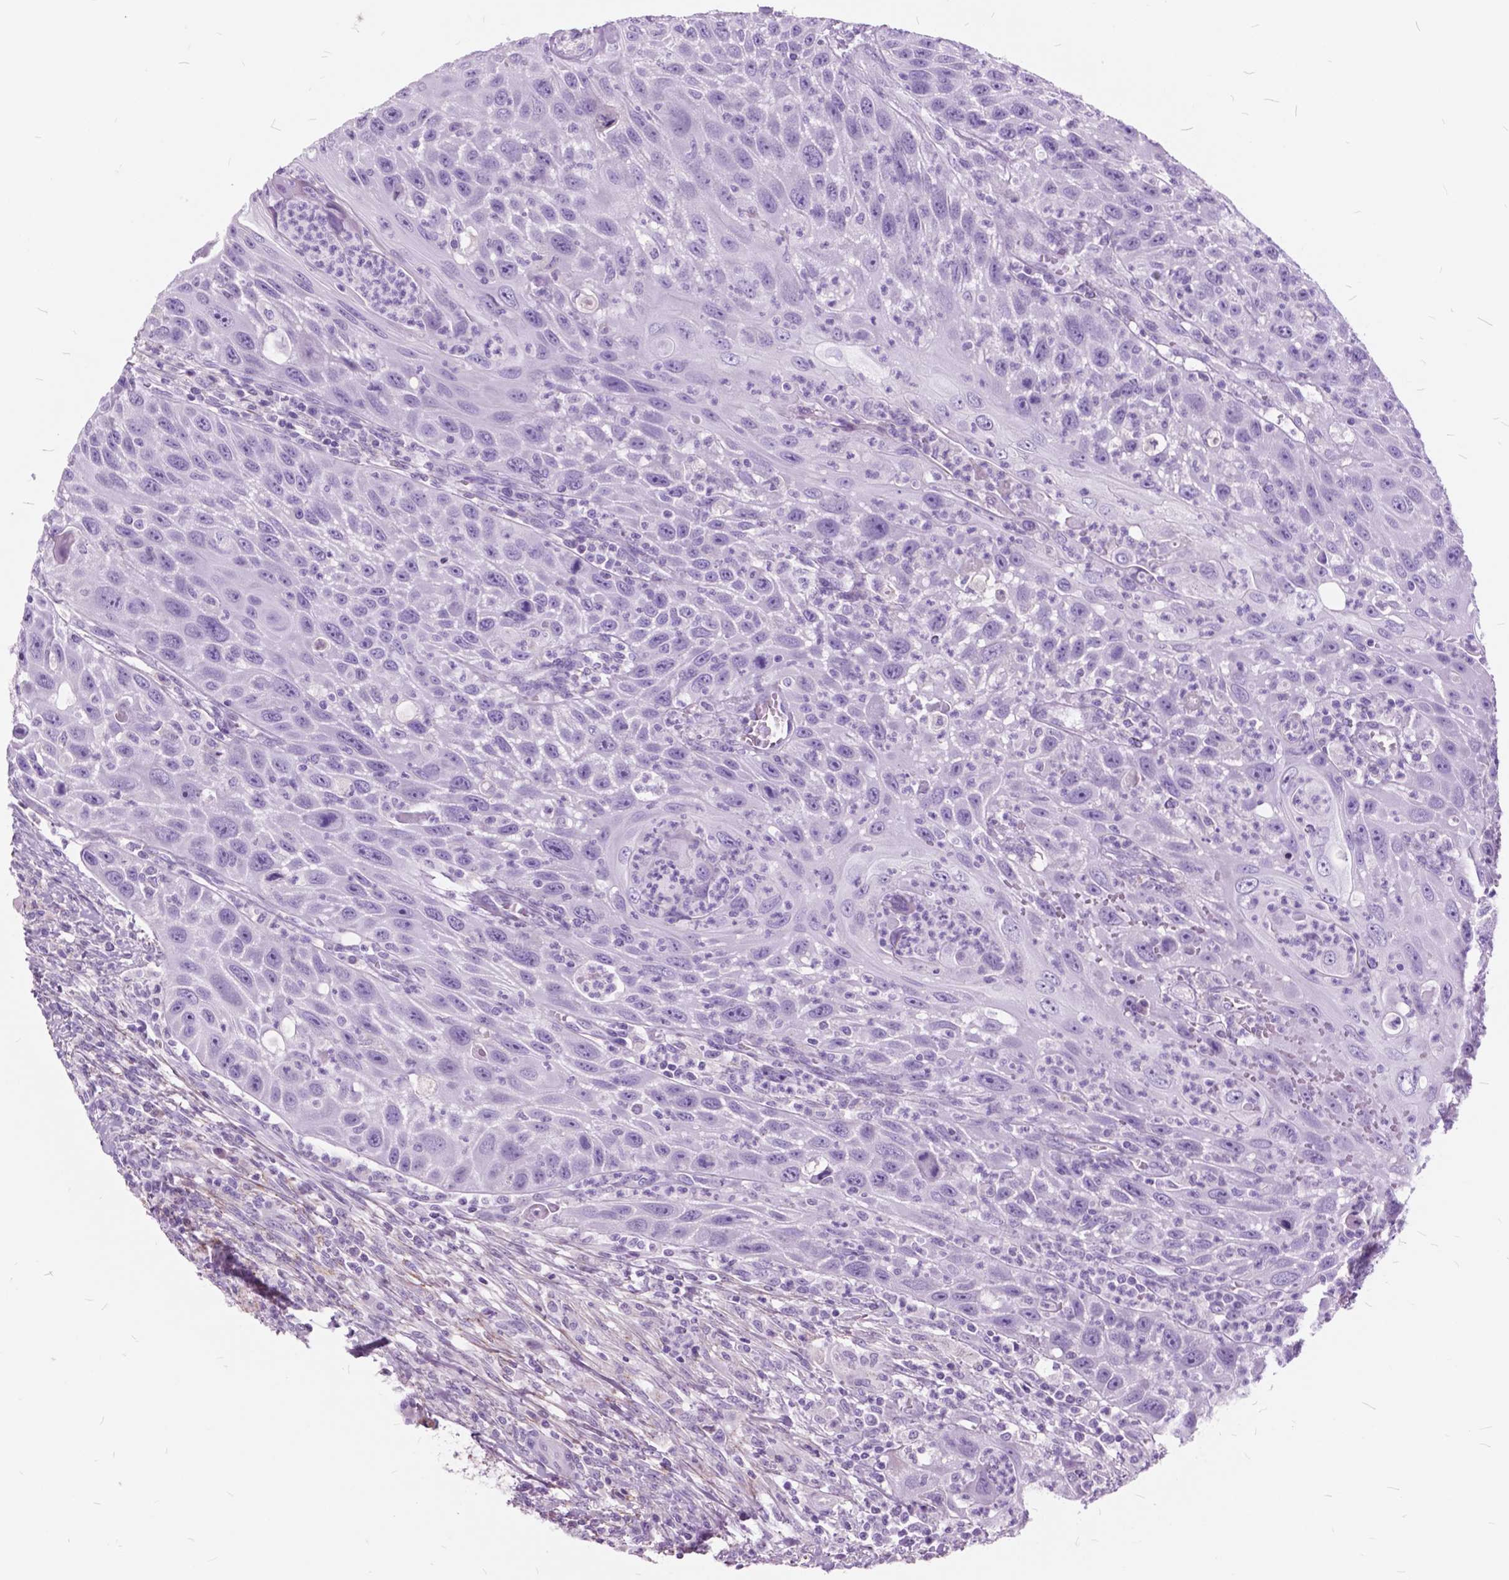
{"staining": {"intensity": "negative", "quantity": "none", "location": "none"}, "tissue": "head and neck cancer", "cell_type": "Tumor cells", "image_type": "cancer", "snomed": [{"axis": "morphology", "description": "Squamous cell carcinoma, NOS"}, {"axis": "topography", "description": "Head-Neck"}], "caption": "Squamous cell carcinoma (head and neck) was stained to show a protein in brown. There is no significant staining in tumor cells. Brightfield microscopy of immunohistochemistry (IHC) stained with DAB (3,3'-diaminobenzidine) (brown) and hematoxylin (blue), captured at high magnification.", "gene": "GDF9", "patient": {"sex": "male", "age": 69}}